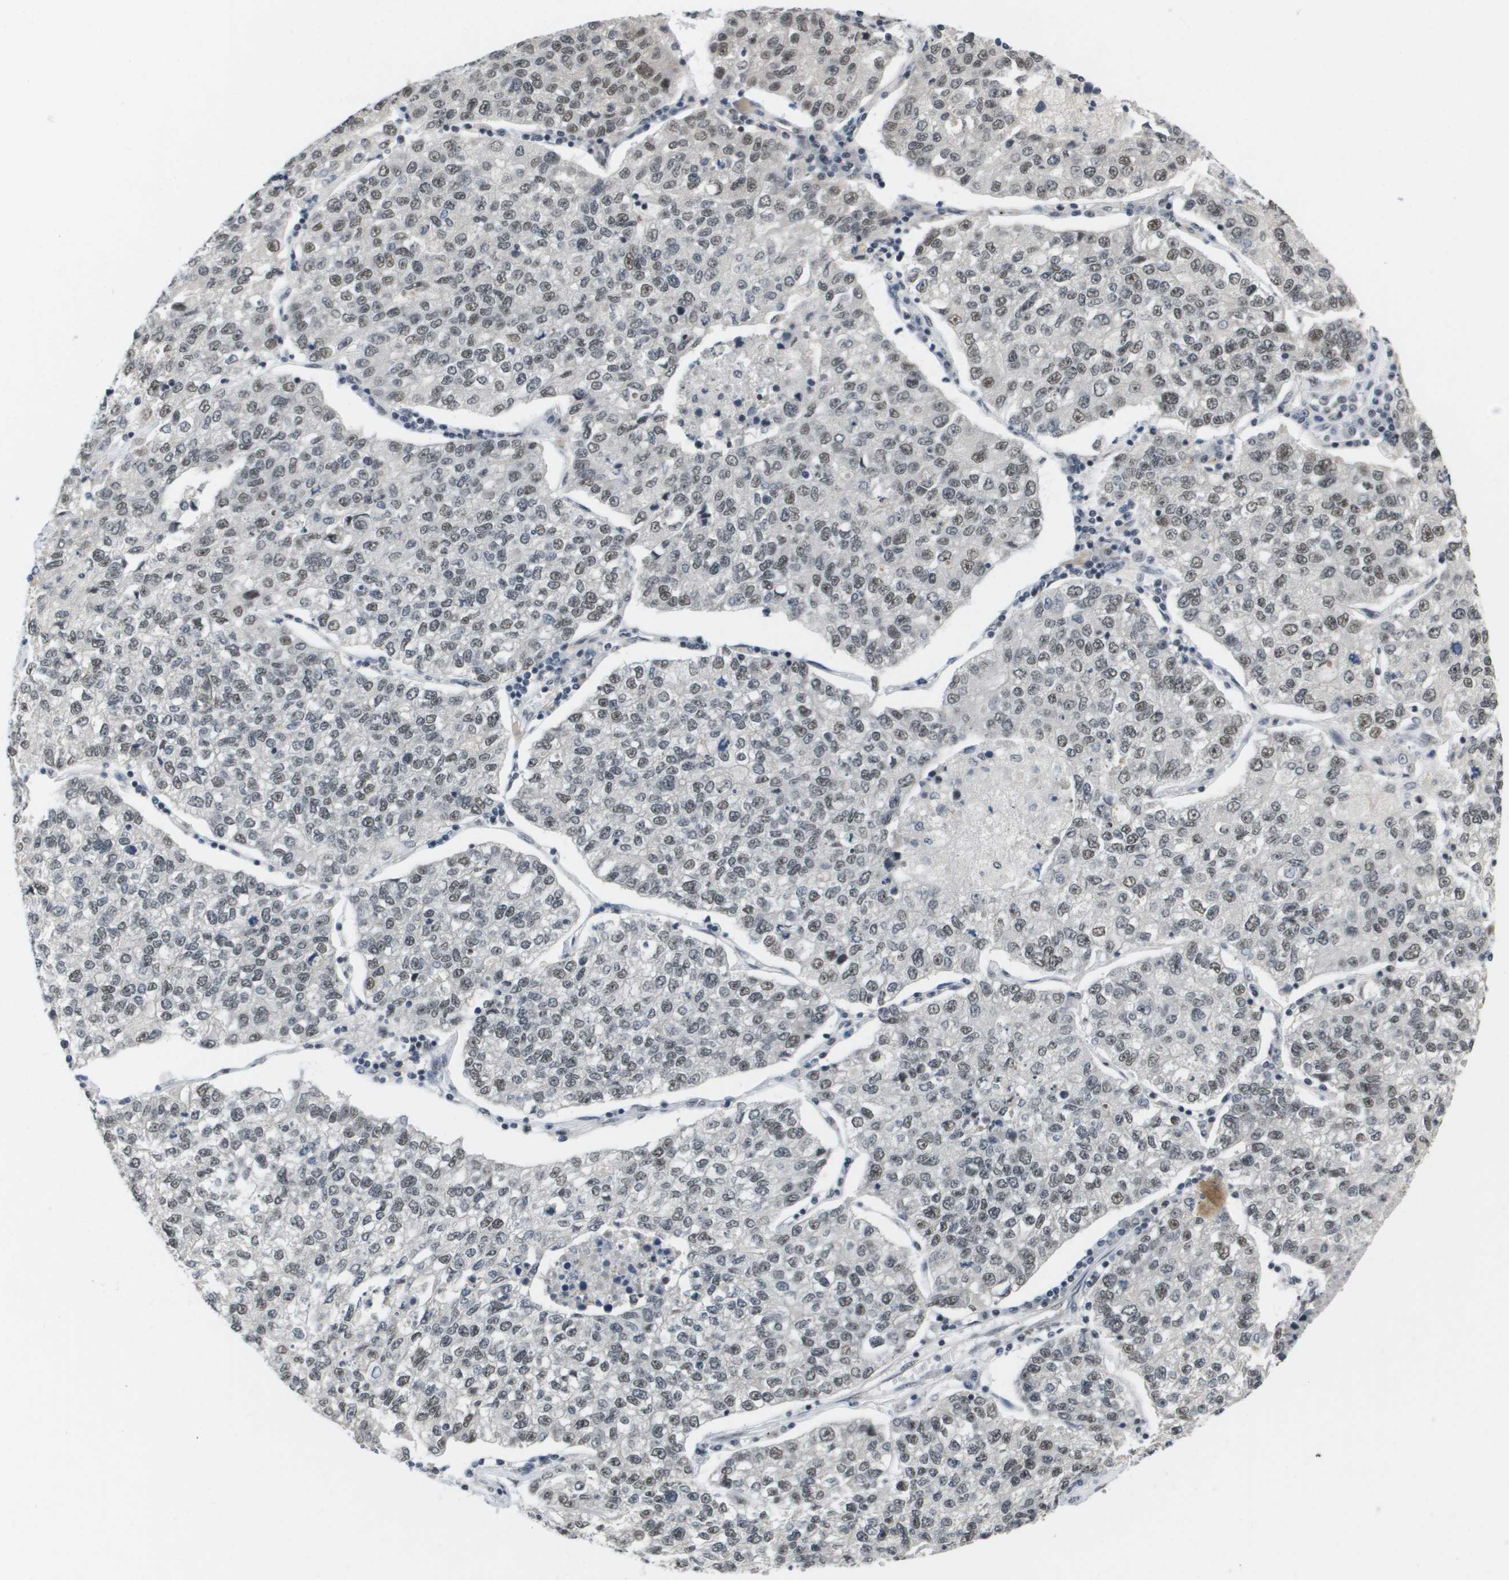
{"staining": {"intensity": "weak", "quantity": ">75%", "location": "nuclear"}, "tissue": "lung cancer", "cell_type": "Tumor cells", "image_type": "cancer", "snomed": [{"axis": "morphology", "description": "Adenocarcinoma, NOS"}, {"axis": "topography", "description": "Lung"}], "caption": "About >75% of tumor cells in lung cancer exhibit weak nuclear protein expression as visualized by brown immunohistochemical staining.", "gene": "ISY1", "patient": {"sex": "male", "age": 49}}